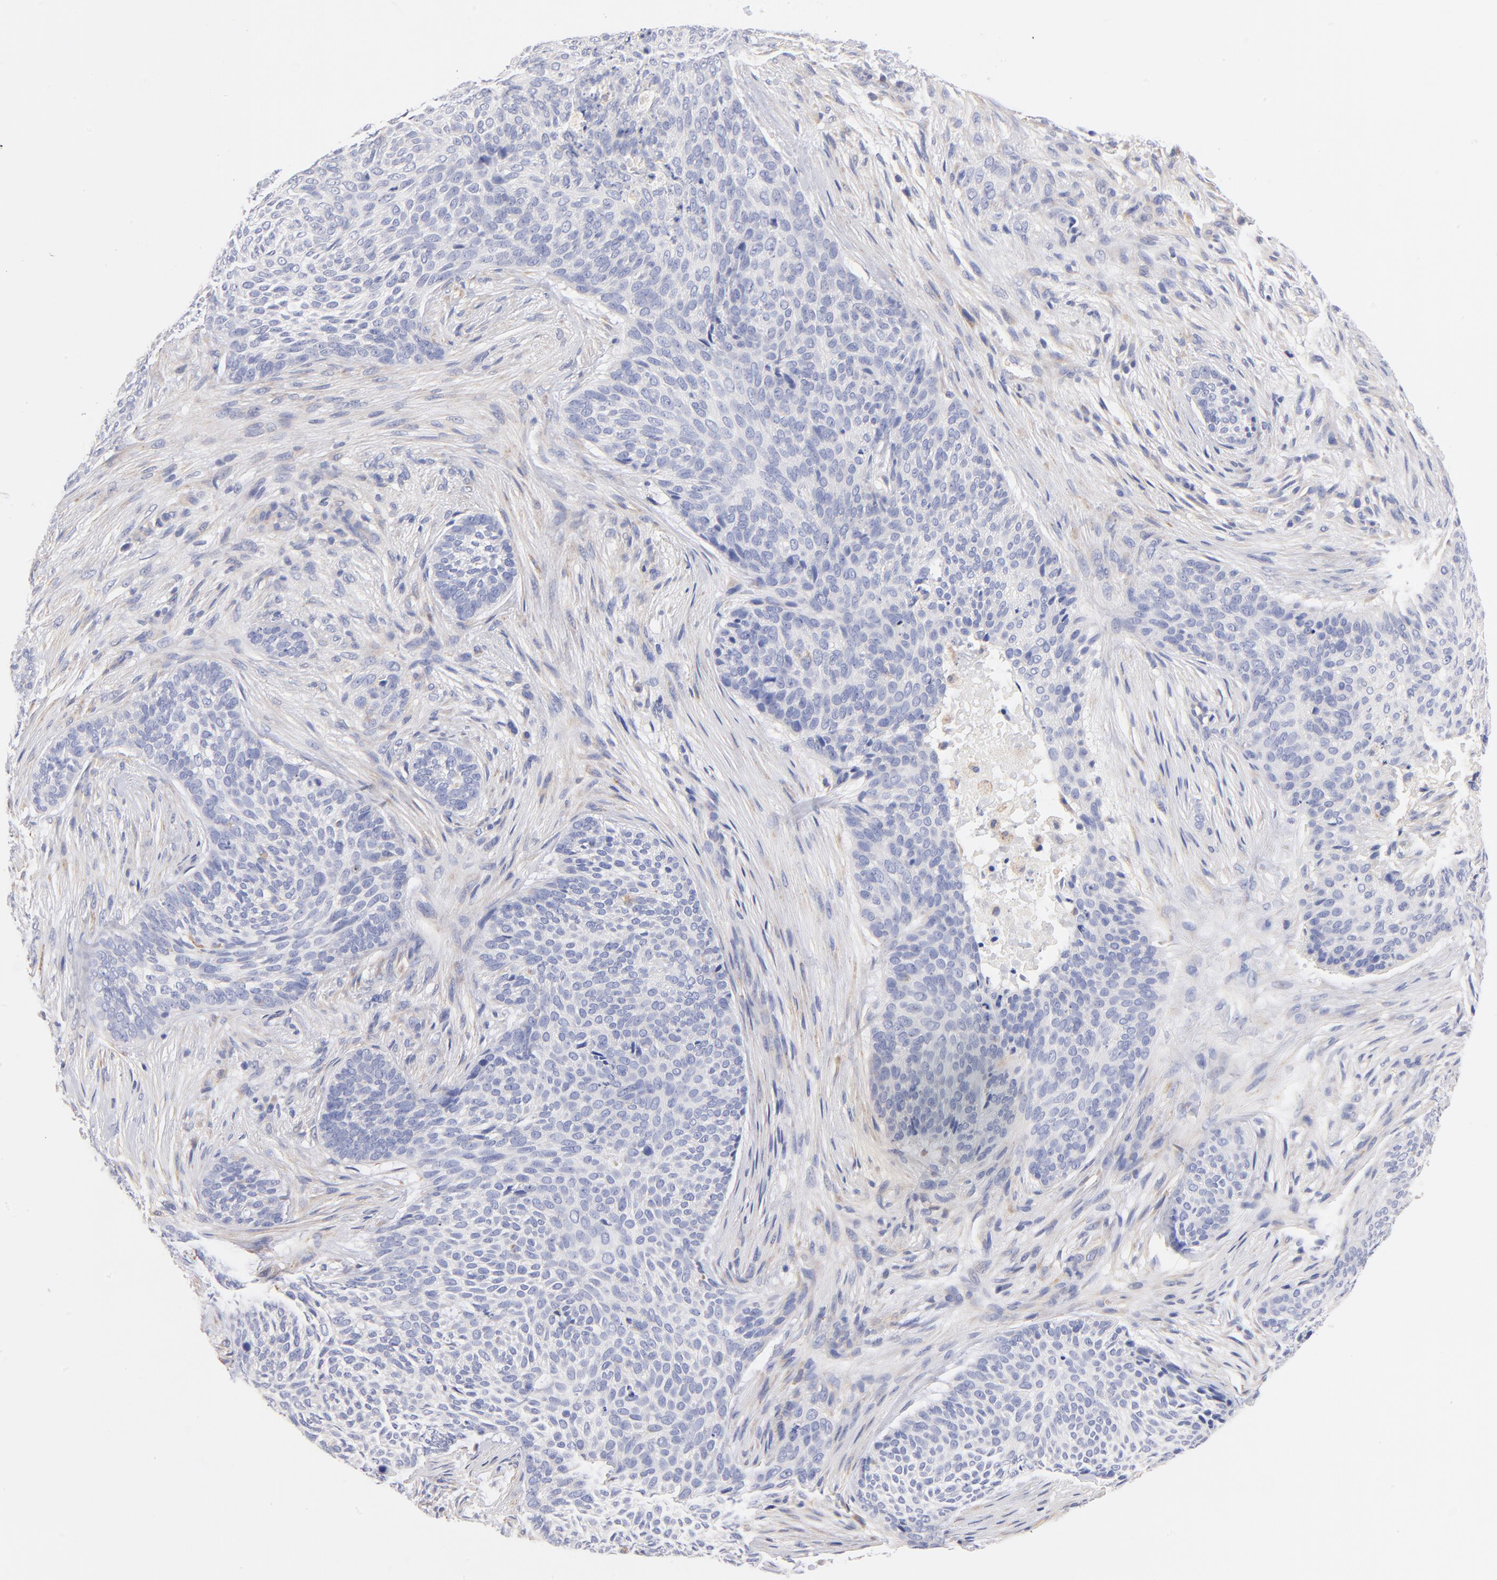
{"staining": {"intensity": "negative", "quantity": "none", "location": "none"}, "tissue": "skin cancer", "cell_type": "Tumor cells", "image_type": "cancer", "snomed": [{"axis": "morphology", "description": "Basal cell carcinoma"}, {"axis": "topography", "description": "Skin"}], "caption": "DAB (3,3'-diaminobenzidine) immunohistochemical staining of human skin cancer (basal cell carcinoma) shows no significant expression in tumor cells.", "gene": "HS3ST1", "patient": {"sex": "male", "age": 91}}